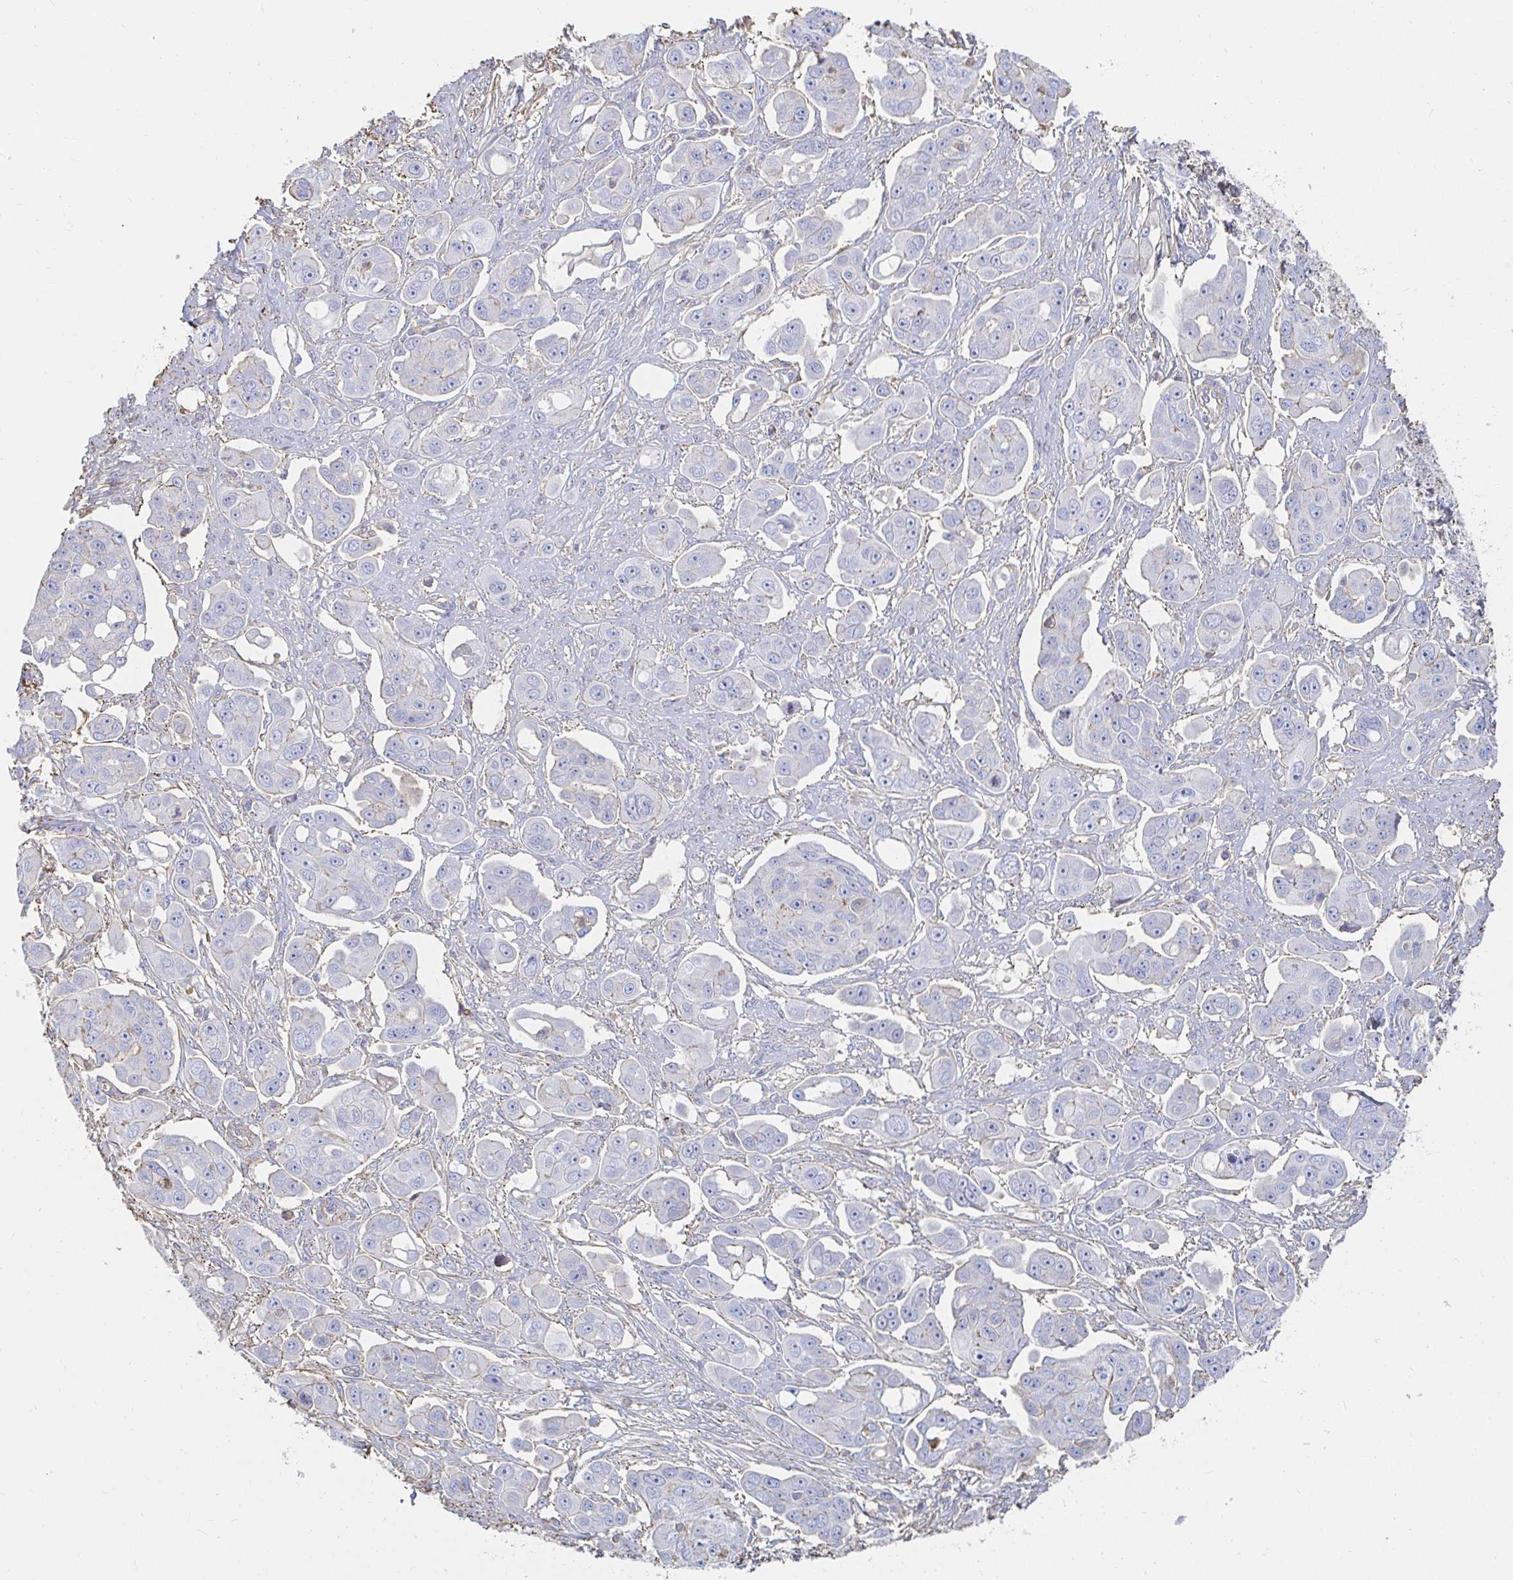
{"staining": {"intensity": "negative", "quantity": "none", "location": "none"}, "tissue": "ovarian cancer", "cell_type": "Tumor cells", "image_type": "cancer", "snomed": [{"axis": "morphology", "description": "Carcinoma, endometroid"}, {"axis": "topography", "description": "Ovary"}], "caption": "An image of human endometroid carcinoma (ovarian) is negative for staining in tumor cells.", "gene": "PTPN14", "patient": {"sex": "female", "age": 70}}